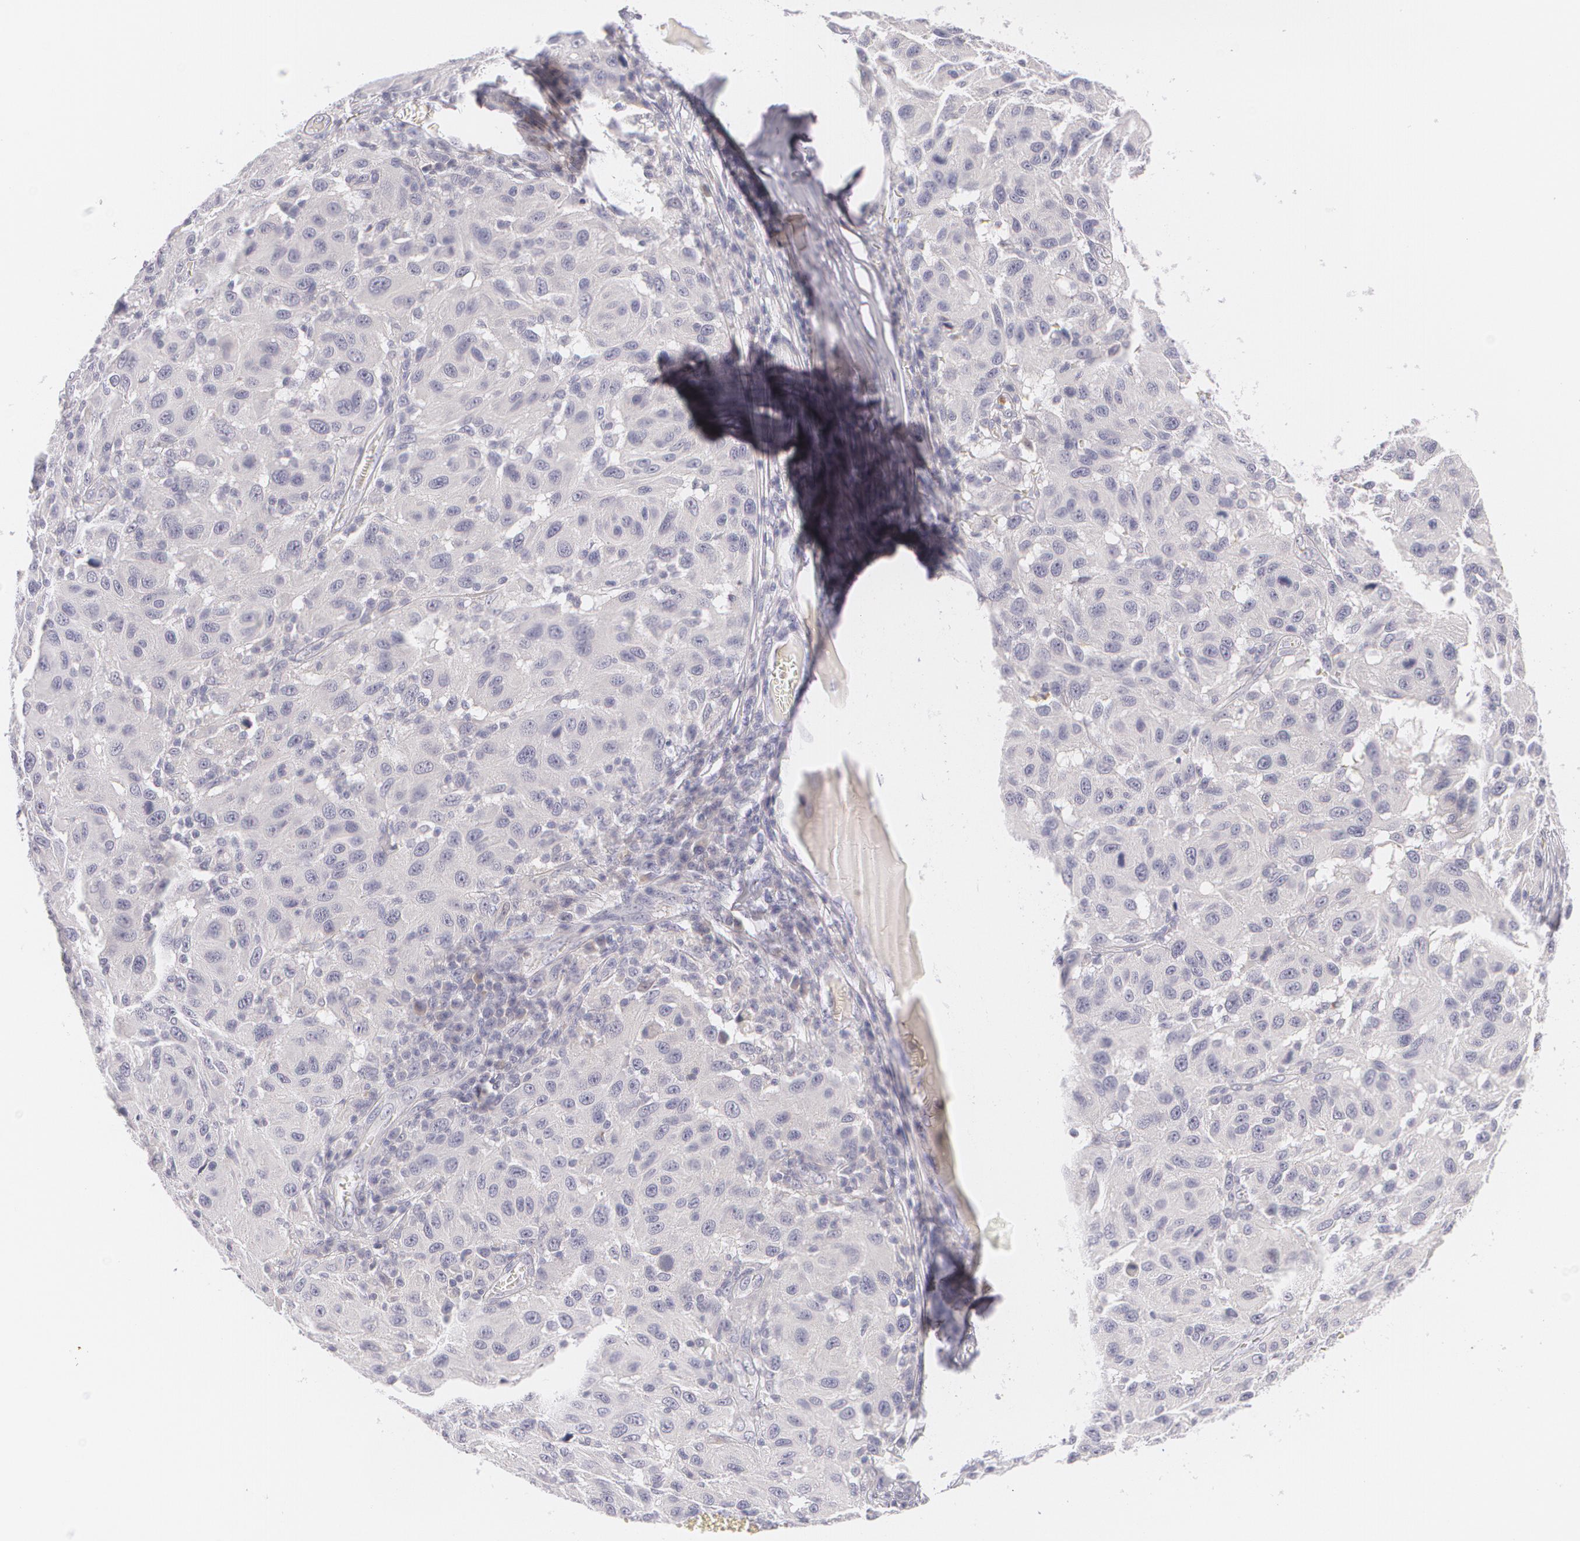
{"staining": {"intensity": "negative", "quantity": "none", "location": "none"}, "tissue": "melanoma", "cell_type": "Tumor cells", "image_type": "cancer", "snomed": [{"axis": "morphology", "description": "Malignant melanoma, NOS"}, {"axis": "topography", "description": "Skin"}], "caption": "The image demonstrates no significant expression in tumor cells of malignant melanoma. The staining is performed using DAB brown chromogen with nuclei counter-stained in using hematoxylin.", "gene": "FAM181A", "patient": {"sex": "female", "age": 77}}